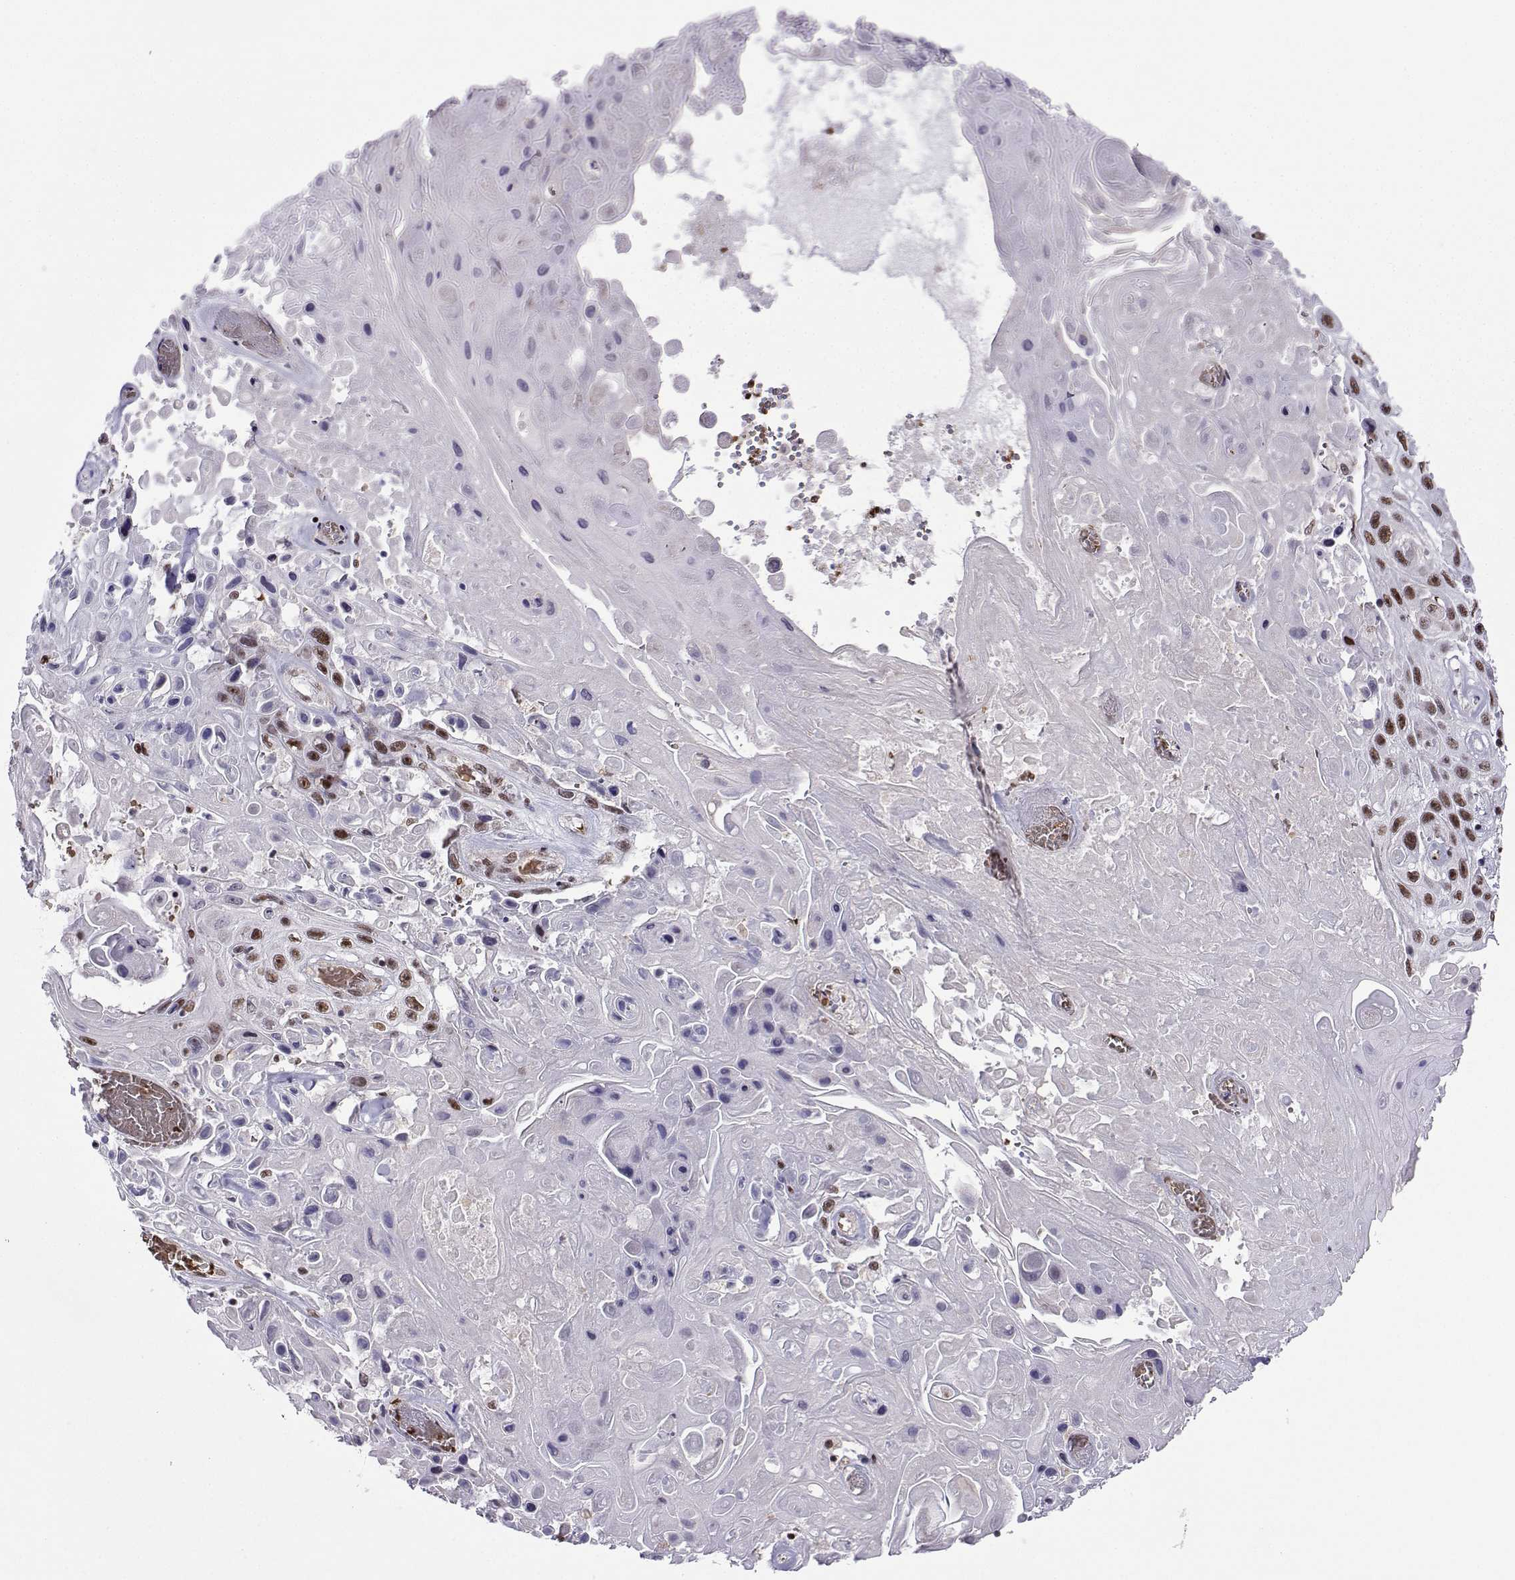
{"staining": {"intensity": "moderate", "quantity": "25%-75%", "location": "nuclear"}, "tissue": "skin cancer", "cell_type": "Tumor cells", "image_type": "cancer", "snomed": [{"axis": "morphology", "description": "Squamous cell carcinoma, NOS"}, {"axis": "topography", "description": "Skin"}], "caption": "Approximately 25%-75% of tumor cells in human squamous cell carcinoma (skin) reveal moderate nuclear protein expression as visualized by brown immunohistochemical staining.", "gene": "CCNK", "patient": {"sex": "male", "age": 82}}